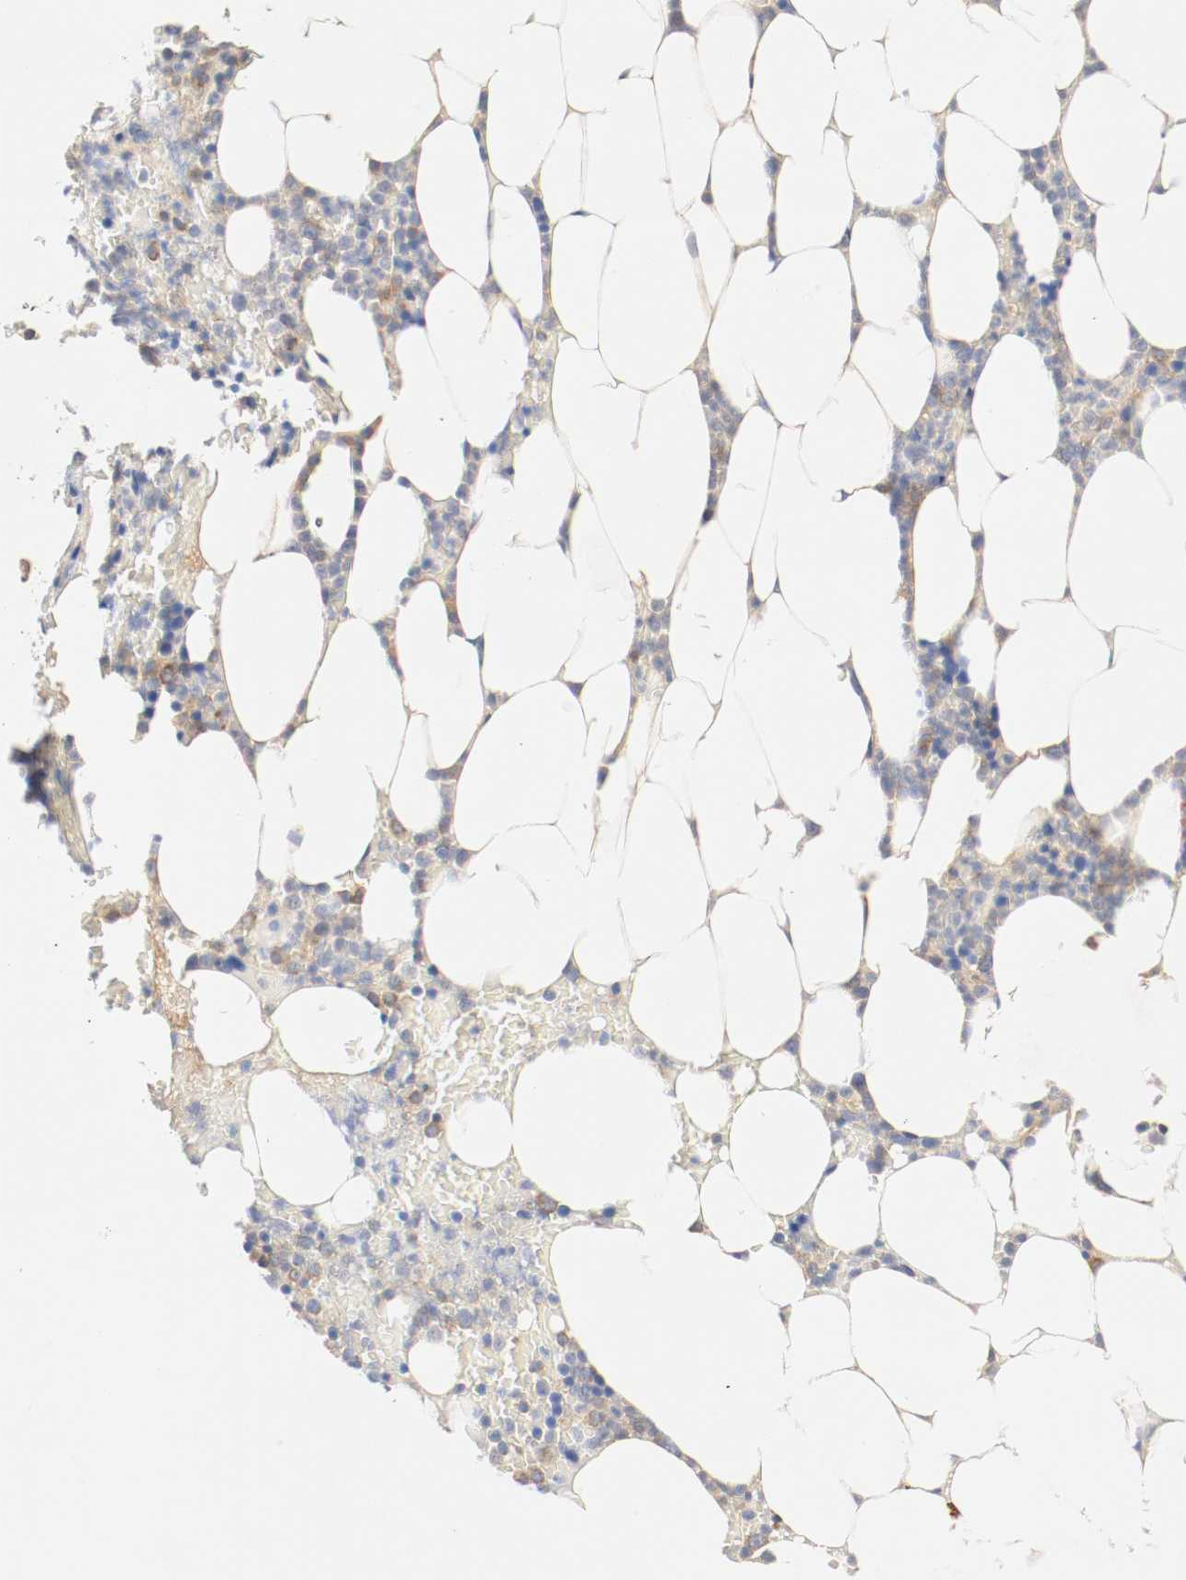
{"staining": {"intensity": "moderate", "quantity": "25%-75%", "location": "cytoplasmic/membranous"}, "tissue": "bone marrow", "cell_type": "Hematopoietic cells", "image_type": "normal", "snomed": [{"axis": "morphology", "description": "Normal tissue, NOS"}, {"axis": "topography", "description": "Bone marrow"}], "caption": "Immunohistochemistry of unremarkable human bone marrow demonstrates medium levels of moderate cytoplasmic/membranous expression in about 25%-75% of hematopoietic cells.", "gene": "GIT1", "patient": {"sex": "female", "age": 66}}